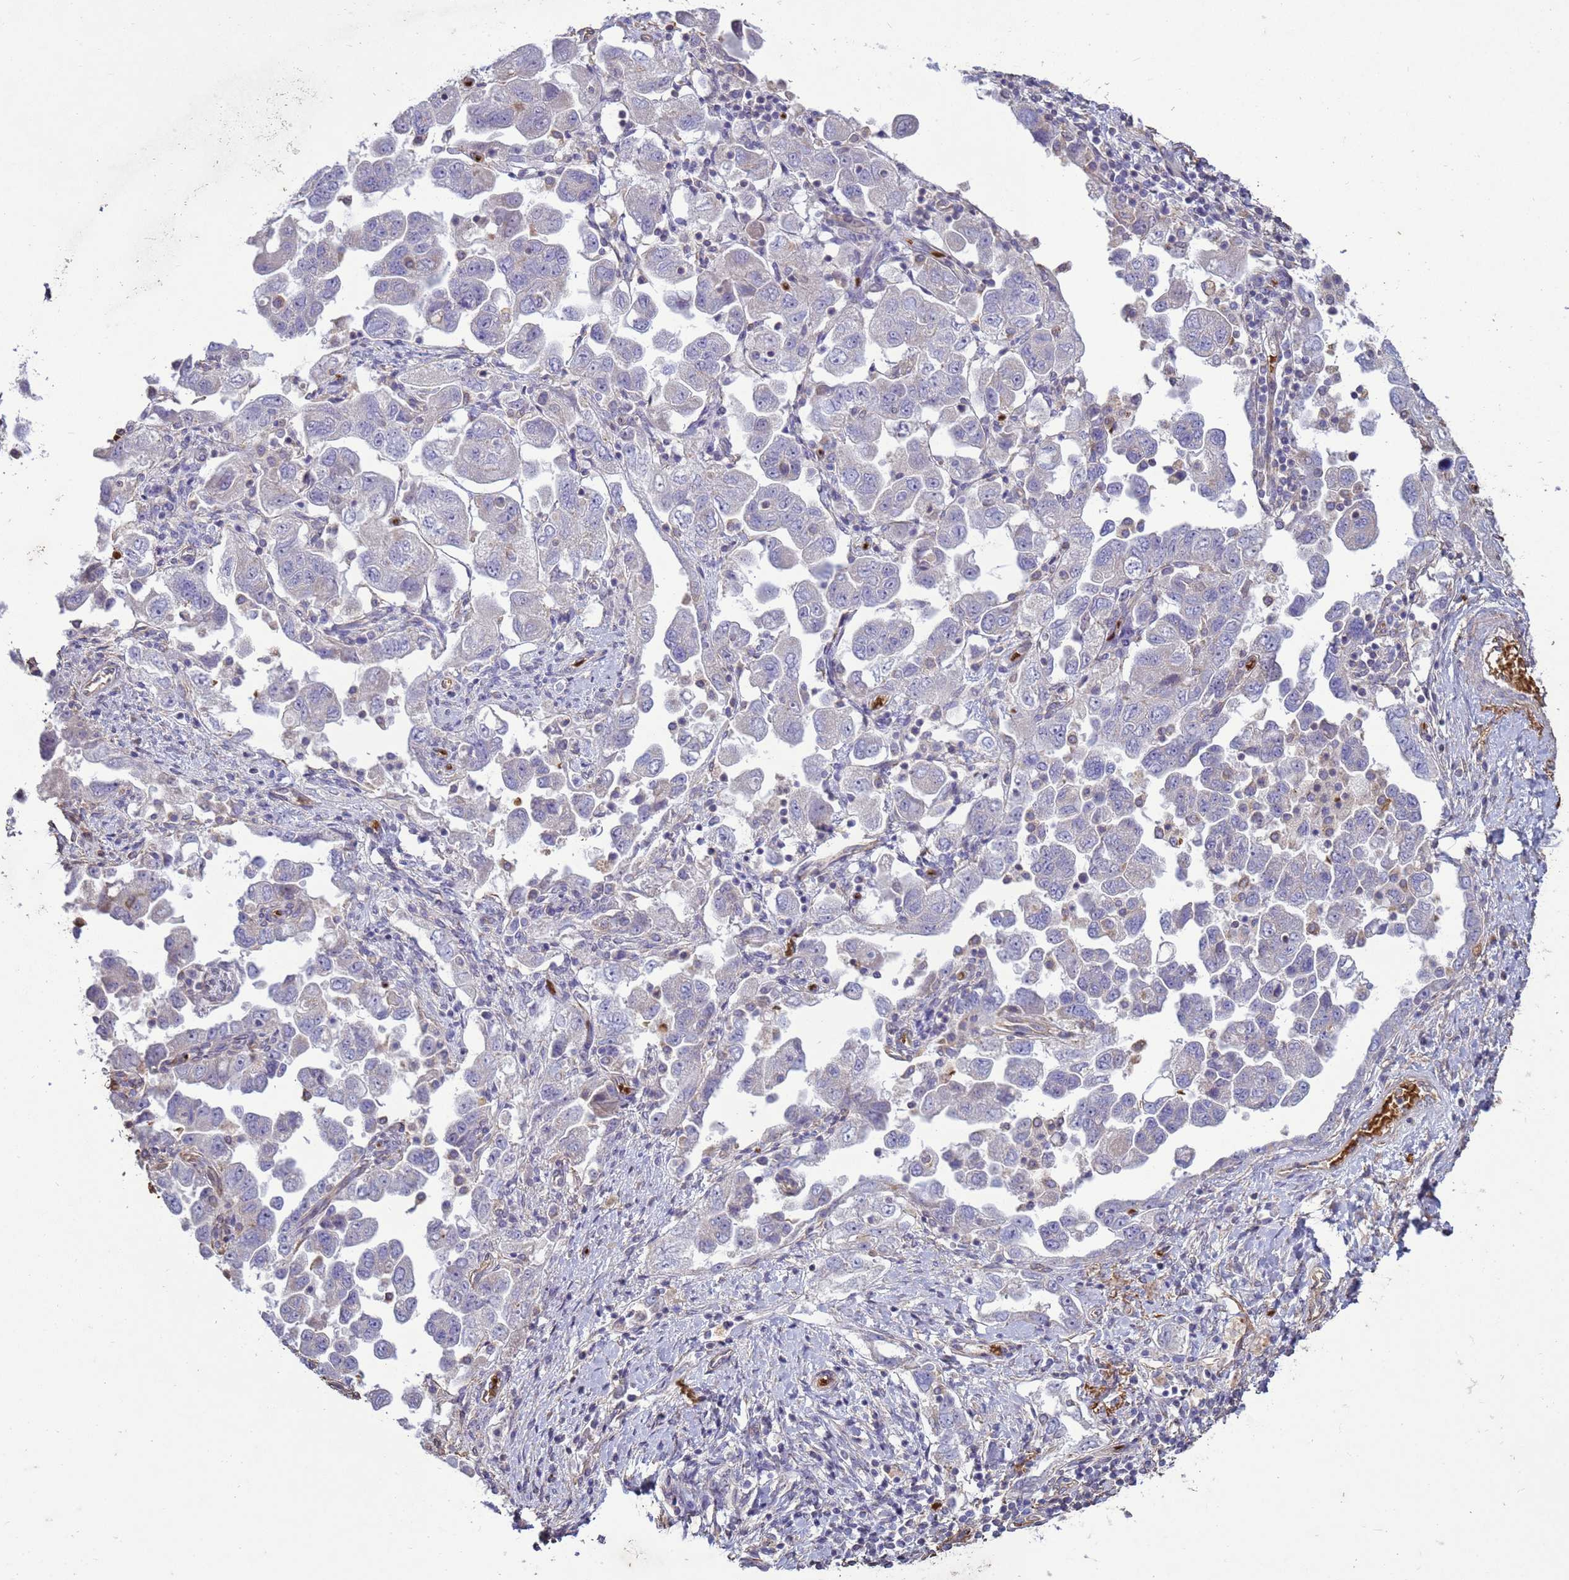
{"staining": {"intensity": "negative", "quantity": "none", "location": "none"}, "tissue": "ovarian cancer", "cell_type": "Tumor cells", "image_type": "cancer", "snomed": [{"axis": "morphology", "description": "Carcinoma, NOS"}, {"axis": "morphology", "description": "Cystadenocarcinoma, serous, NOS"}, {"axis": "topography", "description": "Ovary"}], "caption": "Protein analysis of ovarian cancer (serous cystadenocarcinoma) exhibits no significant staining in tumor cells. The staining is performed using DAB brown chromogen with nuclei counter-stained in using hematoxylin.", "gene": "SGIP1", "patient": {"sex": "female", "age": 69}}